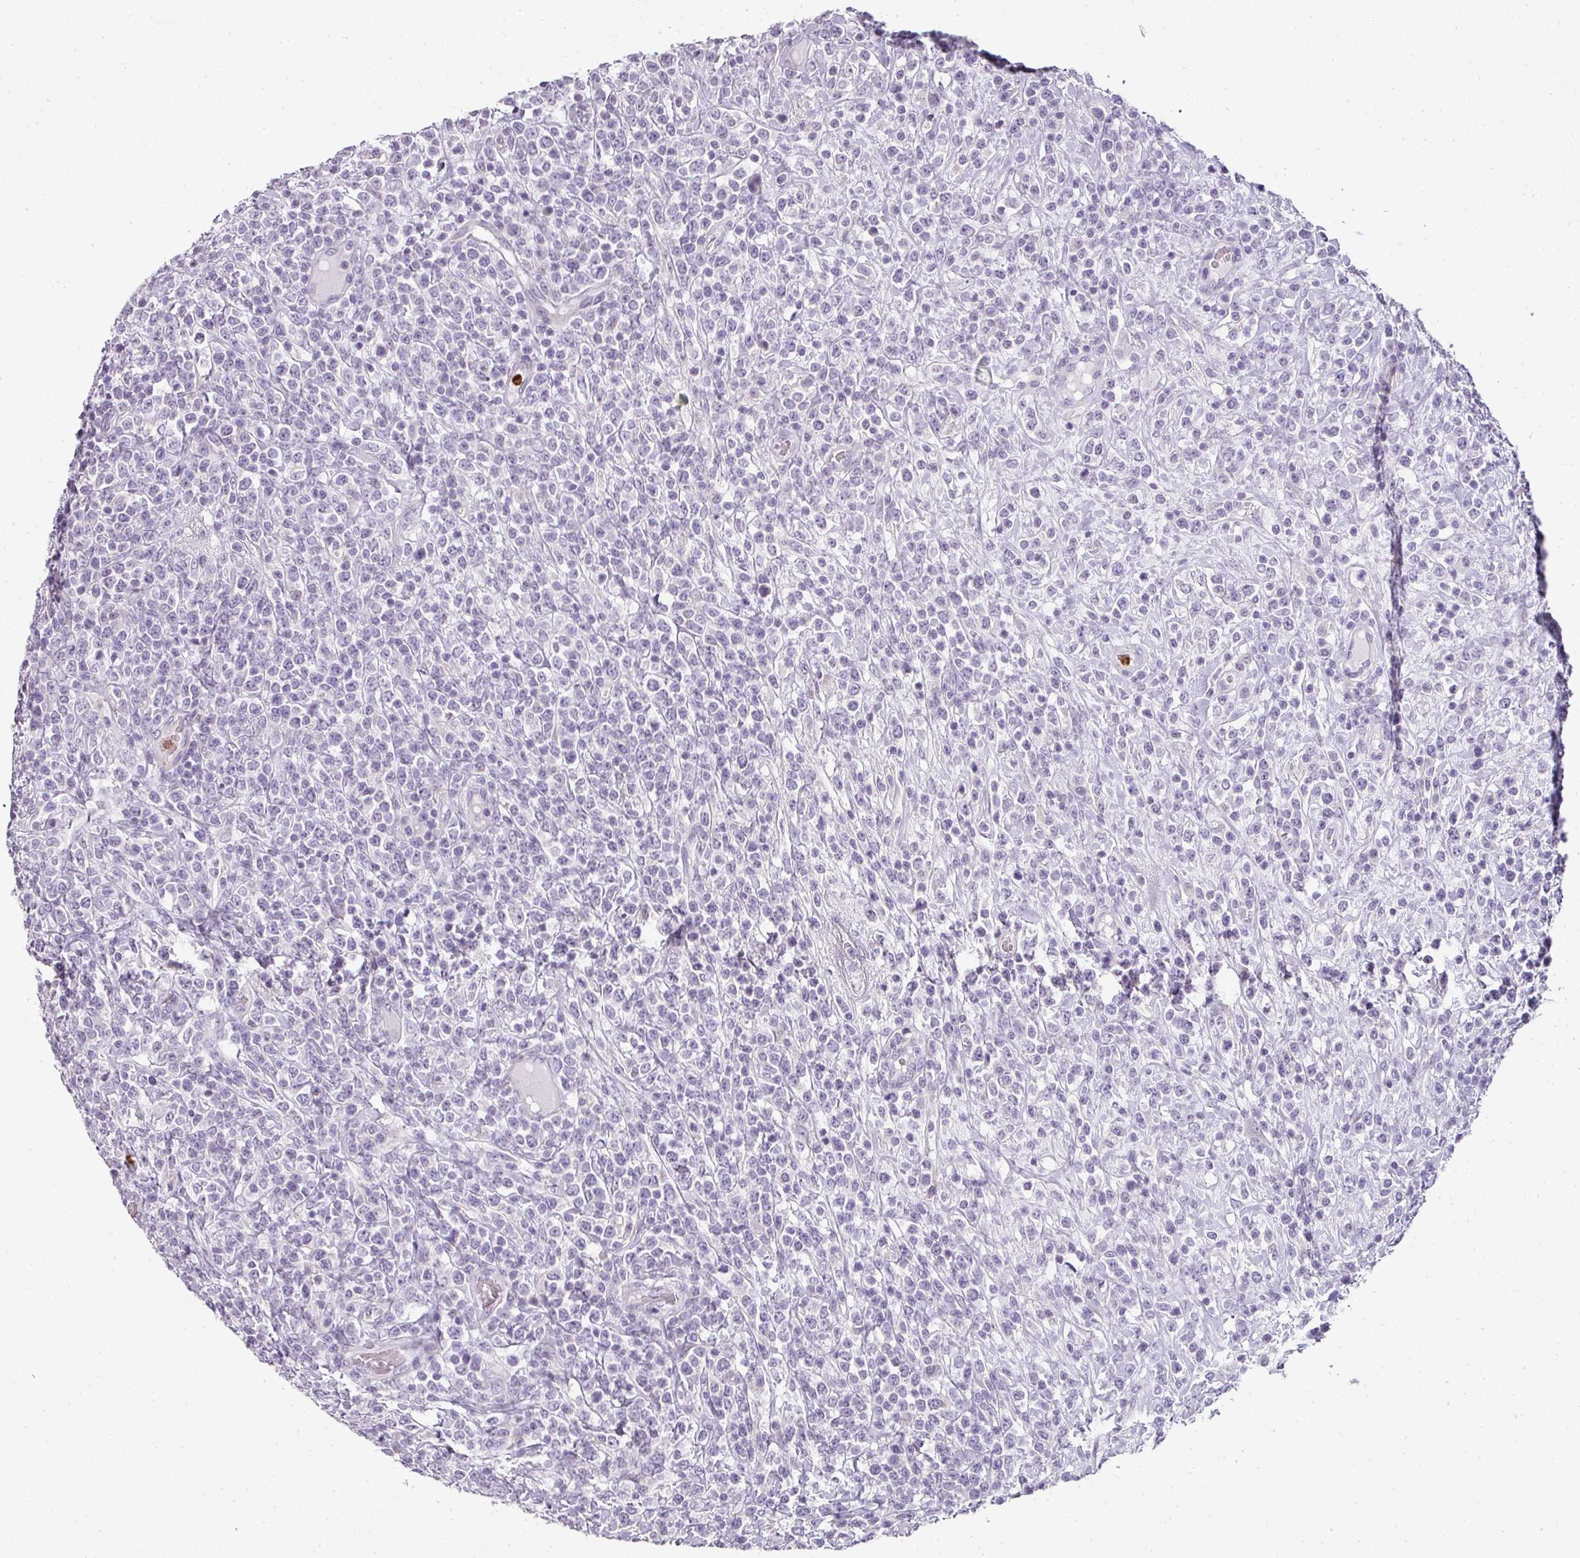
{"staining": {"intensity": "negative", "quantity": "none", "location": "none"}, "tissue": "lymphoma", "cell_type": "Tumor cells", "image_type": "cancer", "snomed": [{"axis": "morphology", "description": "Malignant lymphoma, non-Hodgkin's type, High grade"}, {"axis": "topography", "description": "Colon"}], "caption": "The micrograph exhibits no significant staining in tumor cells of malignant lymphoma, non-Hodgkin's type (high-grade).", "gene": "CAMP", "patient": {"sex": "female", "age": 53}}